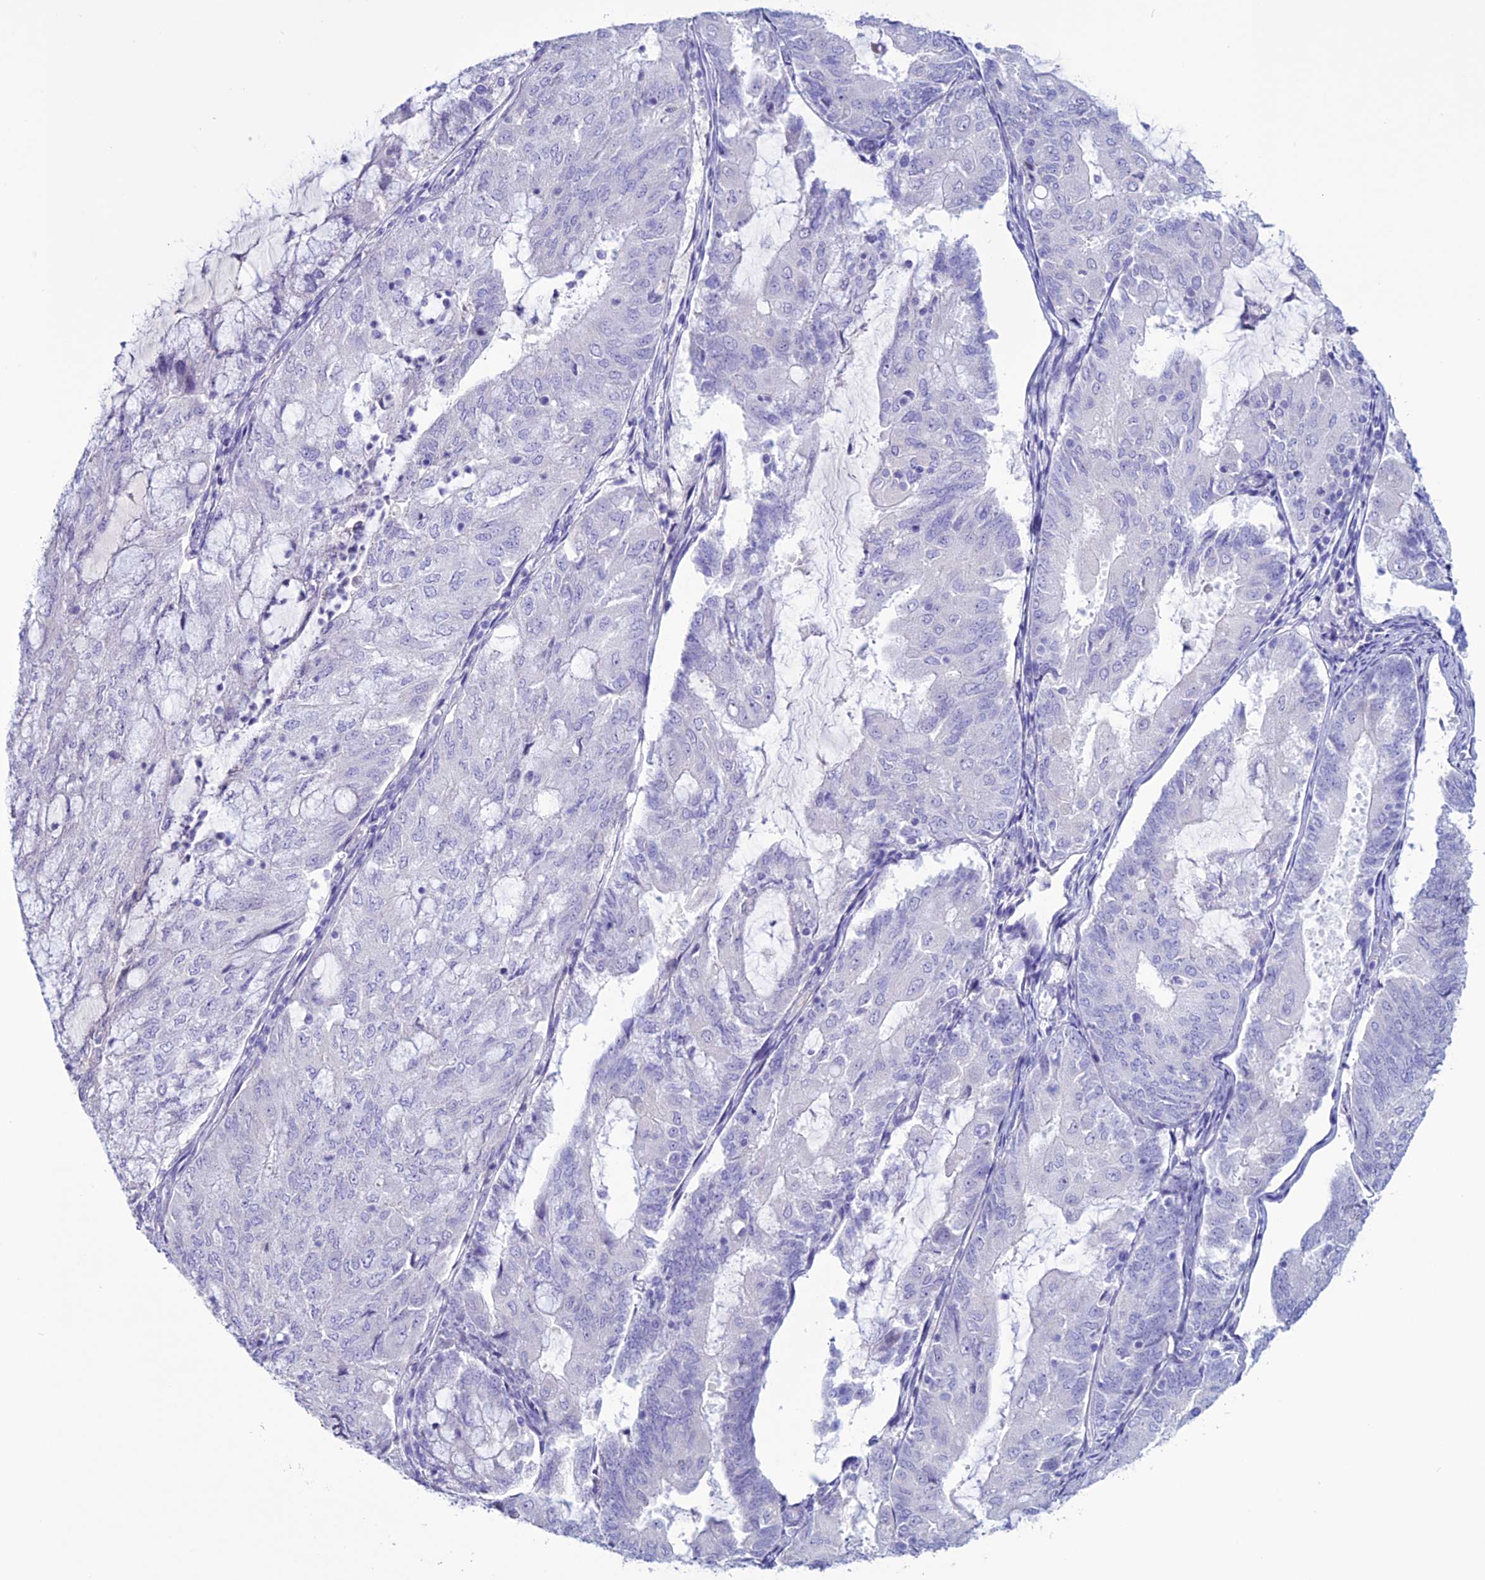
{"staining": {"intensity": "negative", "quantity": "none", "location": "none"}, "tissue": "endometrial cancer", "cell_type": "Tumor cells", "image_type": "cancer", "snomed": [{"axis": "morphology", "description": "Adenocarcinoma, NOS"}, {"axis": "topography", "description": "Endometrium"}], "caption": "Tumor cells are negative for protein expression in human endometrial cancer (adenocarcinoma).", "gene": "CLEC2L", "patient": {"sex": "female", "age": 81}}